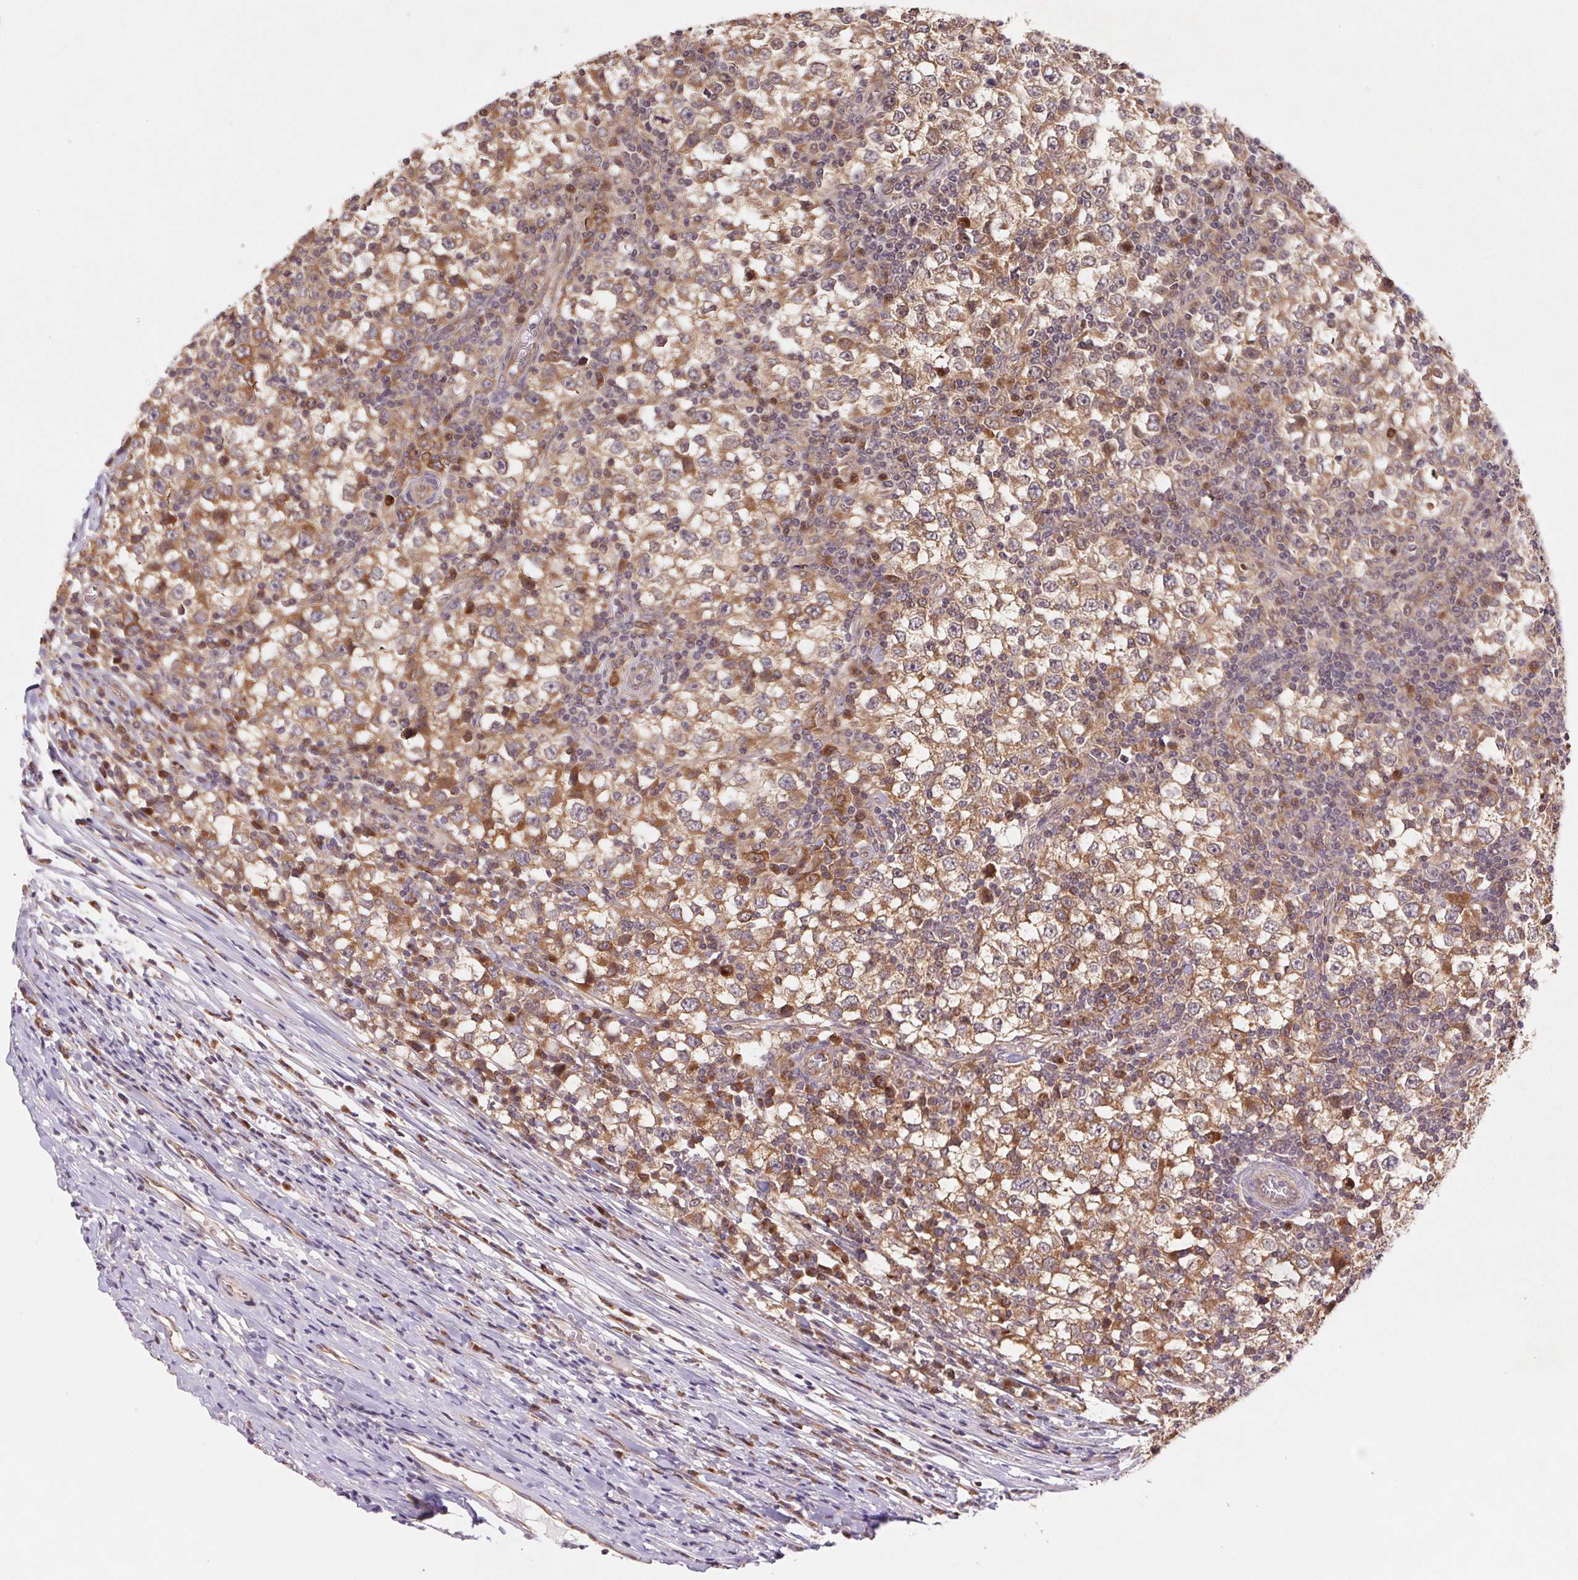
{"staining": {"intensity": "moderate", "quantity": ">75%", "location": "cytoplasmic/membranous"}, "tissue": "testis cancer", "cell_type": "Tumor cells", "image_type": "cancer", "snomed": [{"axis": "morphology", "description": "Seminoma, NOS"}, {"axis": "topography", "description": "Testis"}], "caption": "Moderate cytoplasmic/membranous positivity is seen in about >75% of tumor cells in testis seminoma.", "gene": "RRM1", "patient": {"sex": "male", "age": 65}}